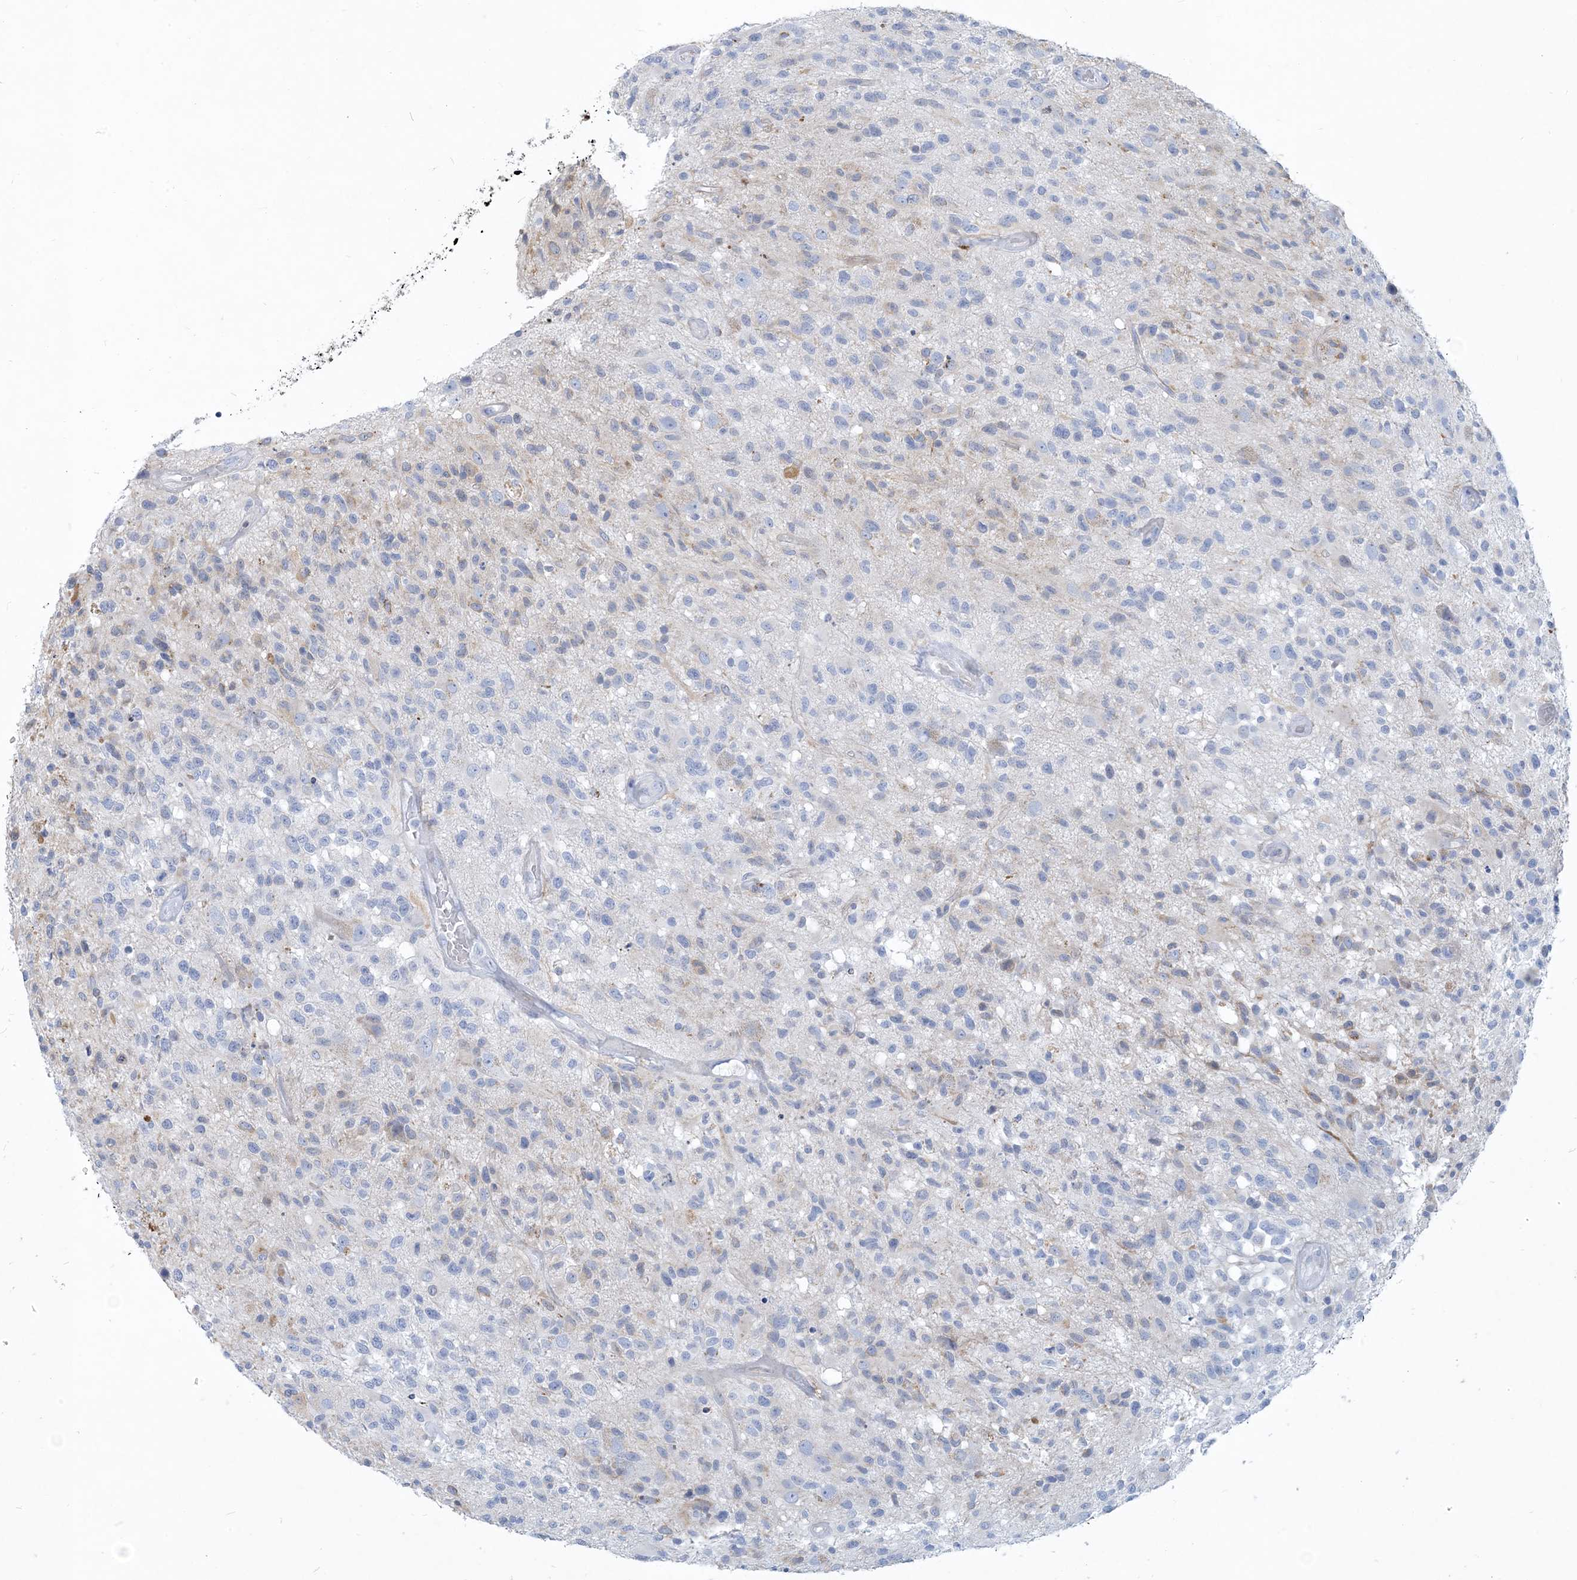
{"staining": {"intensity": "negative", "quantity": "none", "location": "none"}, "tissue": "glioma", "cell_type": "Tumor cells", "image_type": "cancer", "snomed": [{"axis": "morphology", "description": "Glioma, malignant, High grade"}, {"axis": "morphology", "description": "Glioblastoma, NOS"}, {"axis": "topography", "description": "Brain"}], "caption": "Glioma was stained to show a protein in brown. There is no significant staining in tumor cells.", "gene": "MOXD1", "patient": {"sex": "male", "age": 60}}